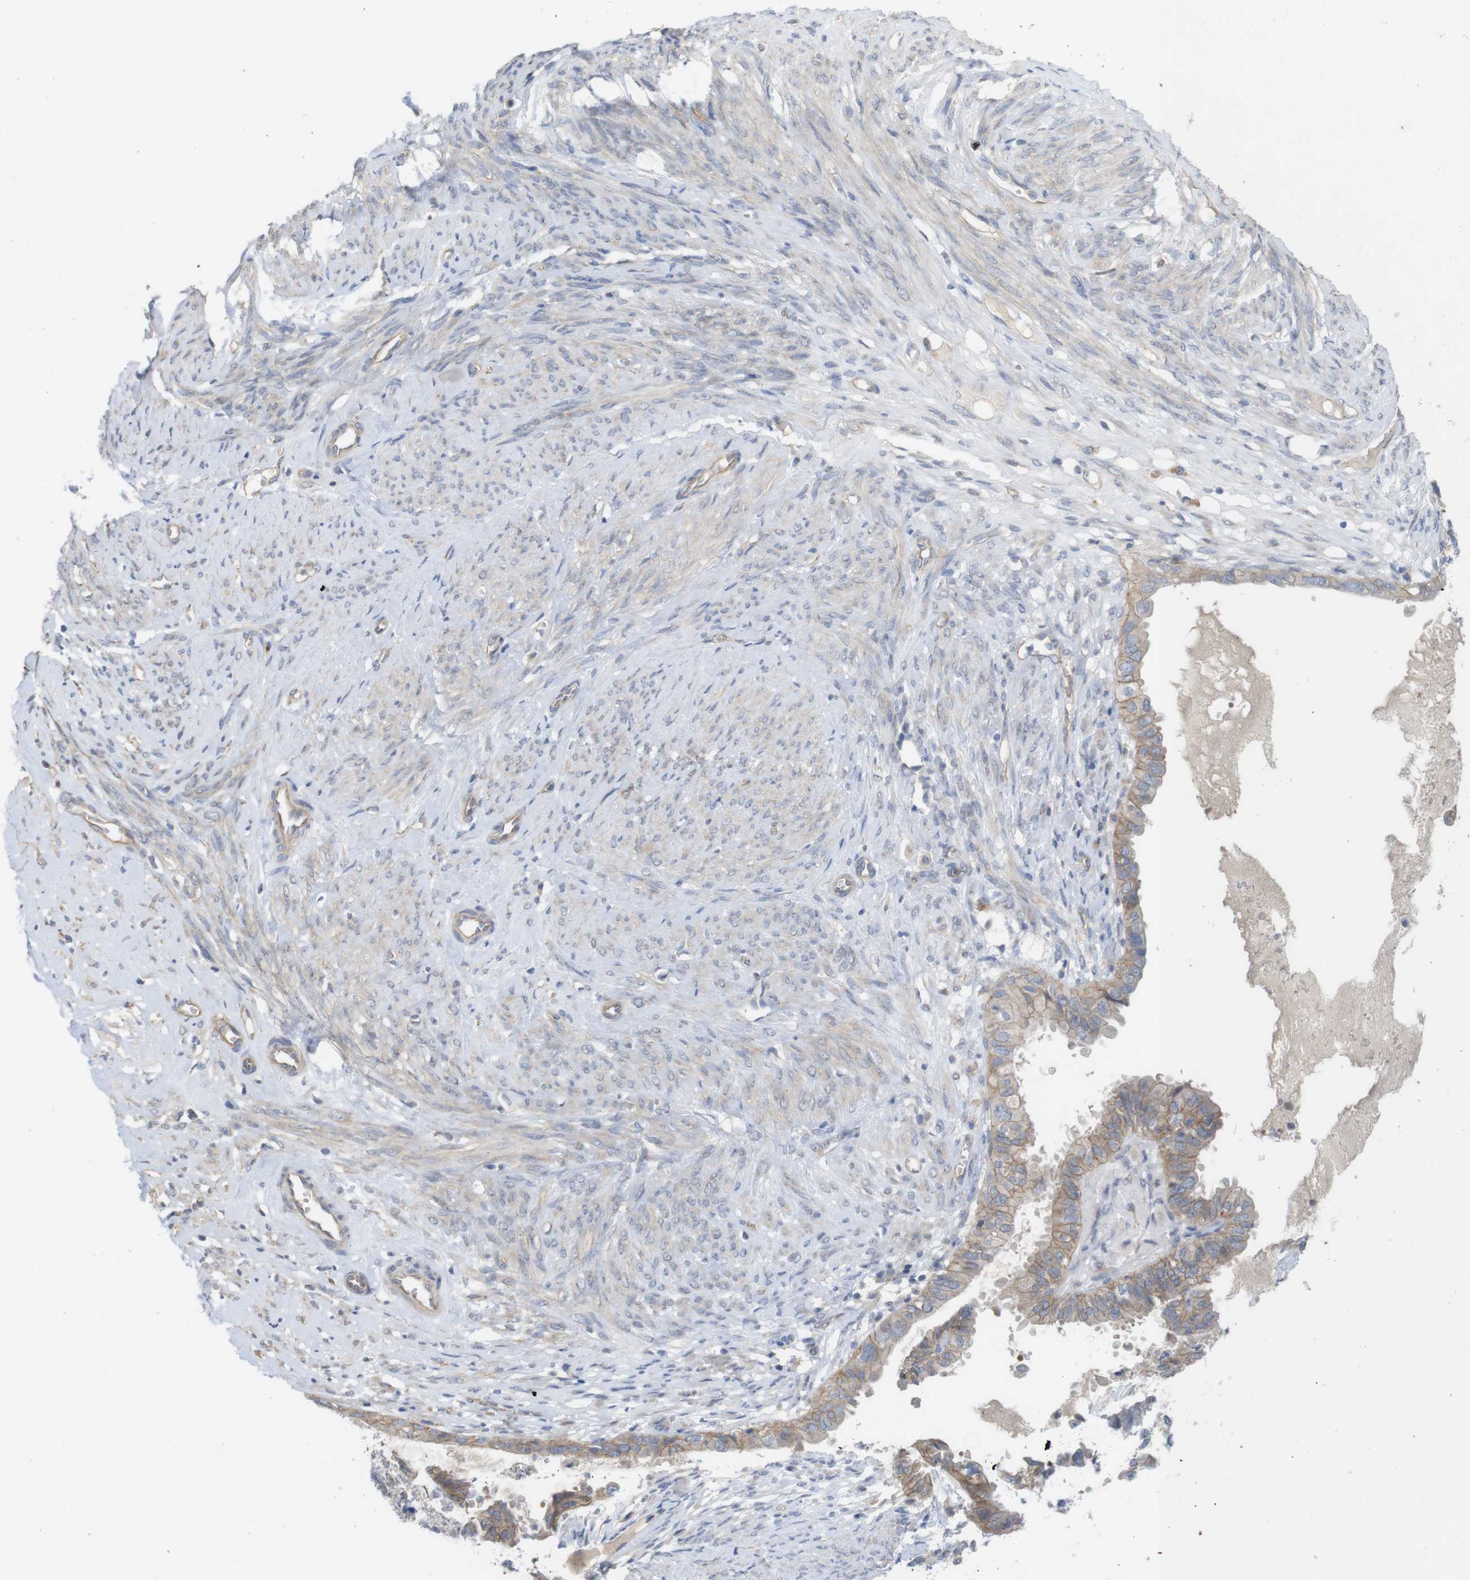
{"staining": {"intensity": "weak", "quantity": "25%-75%", "location": "cytoplasmic/membranous"}, "tissue": "cervical cancer", "cell_type": "Tumor cells", "image_type": "cancer", "snomed": [{"axis": "morphology", "description": "Normal tissue, NOS"}, {"axis": "morphology", "description": "Adenocarcinoma, NOS"}, {"axis": "topography", "description": "Cervix"}, {"axis": "topography", "description": "Endometrium"}], "caption": "Immunohistochemical staining of human cervical adenocarcinoma shows low levels of weak cytoplasmic/membranous protein expression in approximately 25%-75% of tumor cells. (DAB IHC, brown staining for protein, blue staining for nuclei).", "gene": "KIDINS220", "patient": {"sex": "female", "age": 86}}